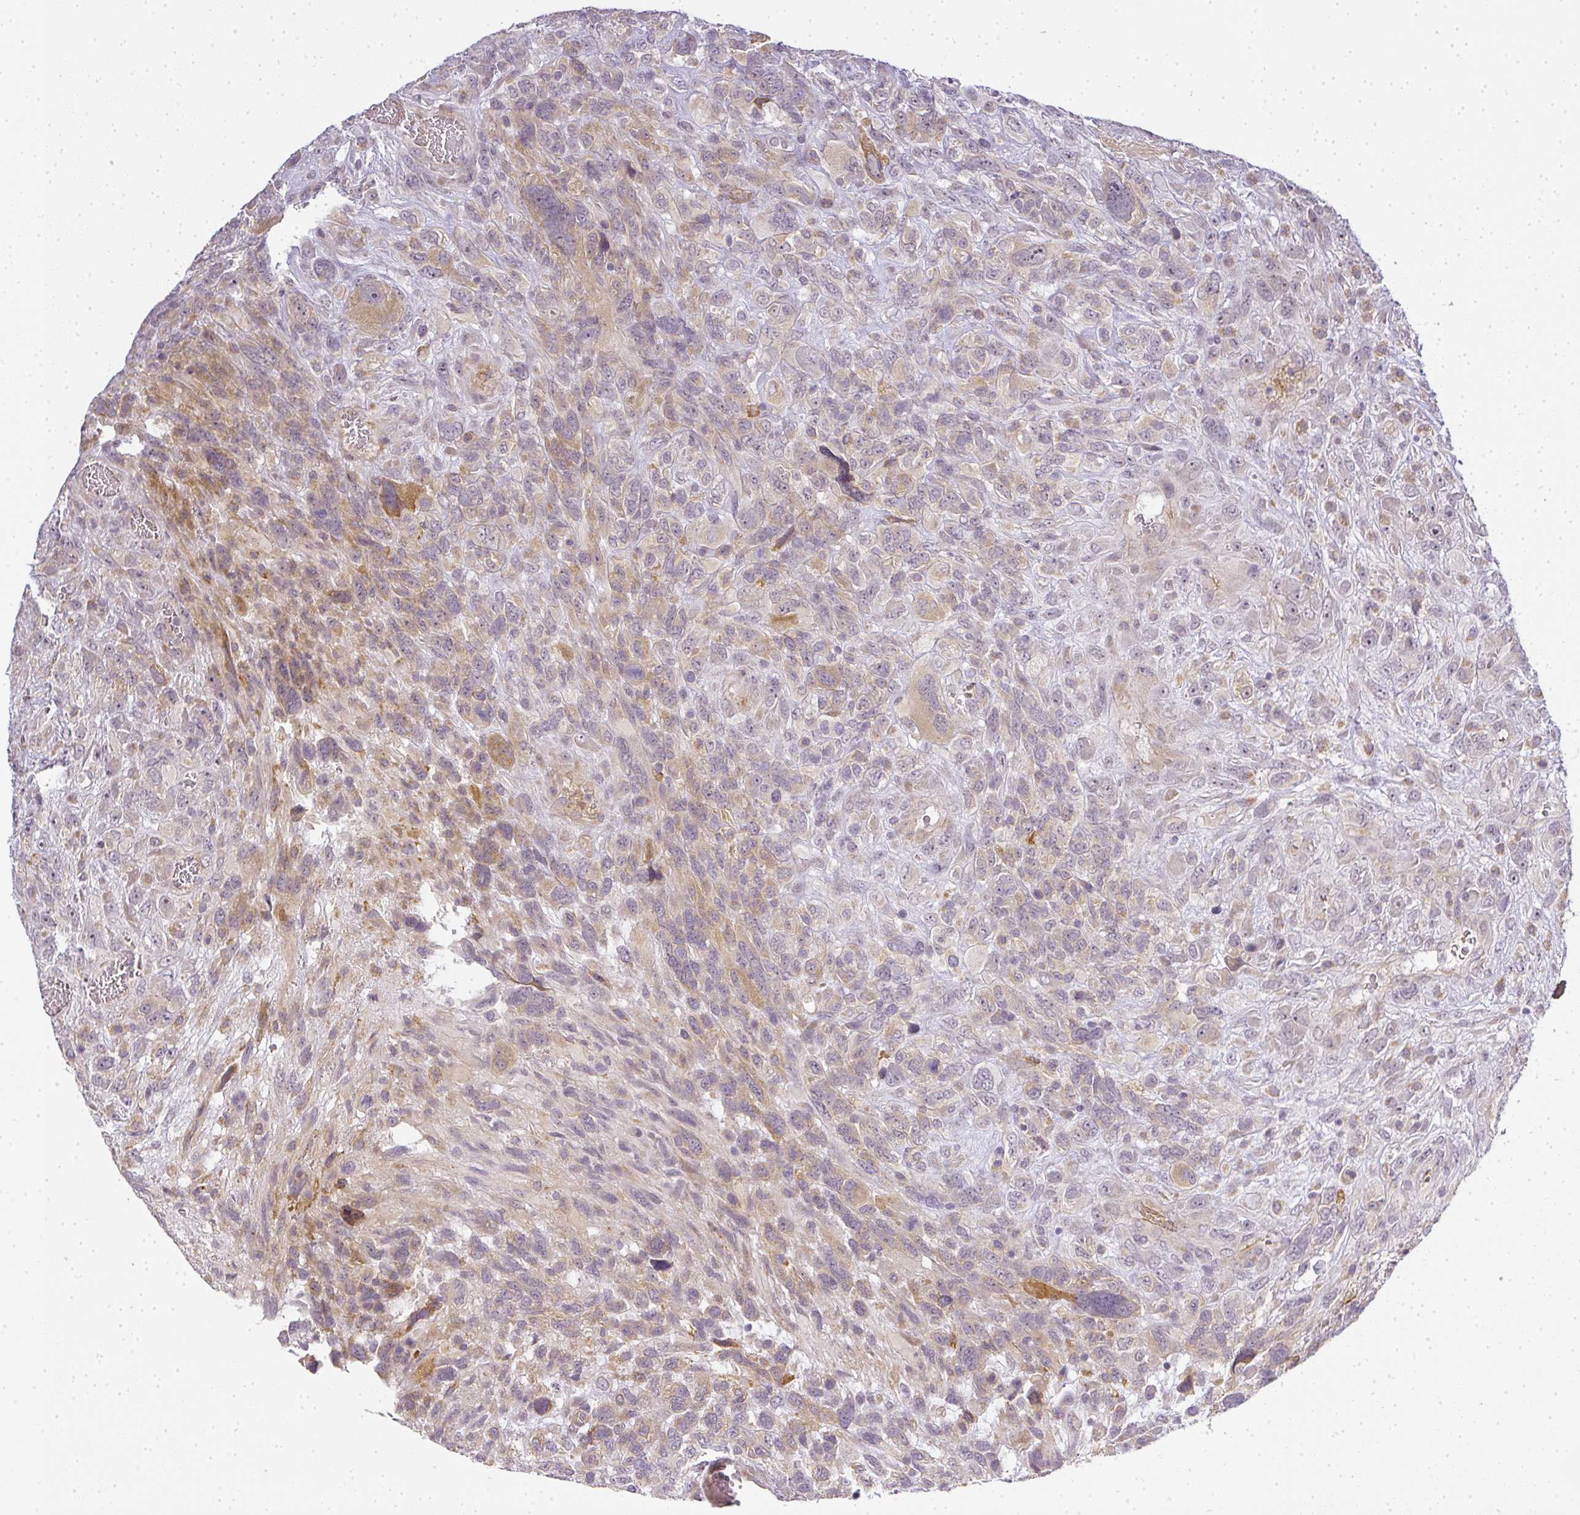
{"staining": {"intensity": "moderate", "quantity": "<25%", "location": "cytoplasmic/membranous"}, "tissue": "glioma", "cell_type": "Tumor cells", "image_type": "cancer", "snomed": [{"axis": "morphology", "description": "Glioma, malignant, High grade"}, {"axis": "topography", "description": "Brain"}], "caption": "IHC histopathology image of neoplastic tissue: glioma stained using IHC shows low levels of moderate protein expression localized specifically in the cytoplasmic/membranous of tumor cells, appearing as a cytoplasmic/membranous brown color.", "gene": "MED19", "patient": {"sex": "male", "age": 61}}